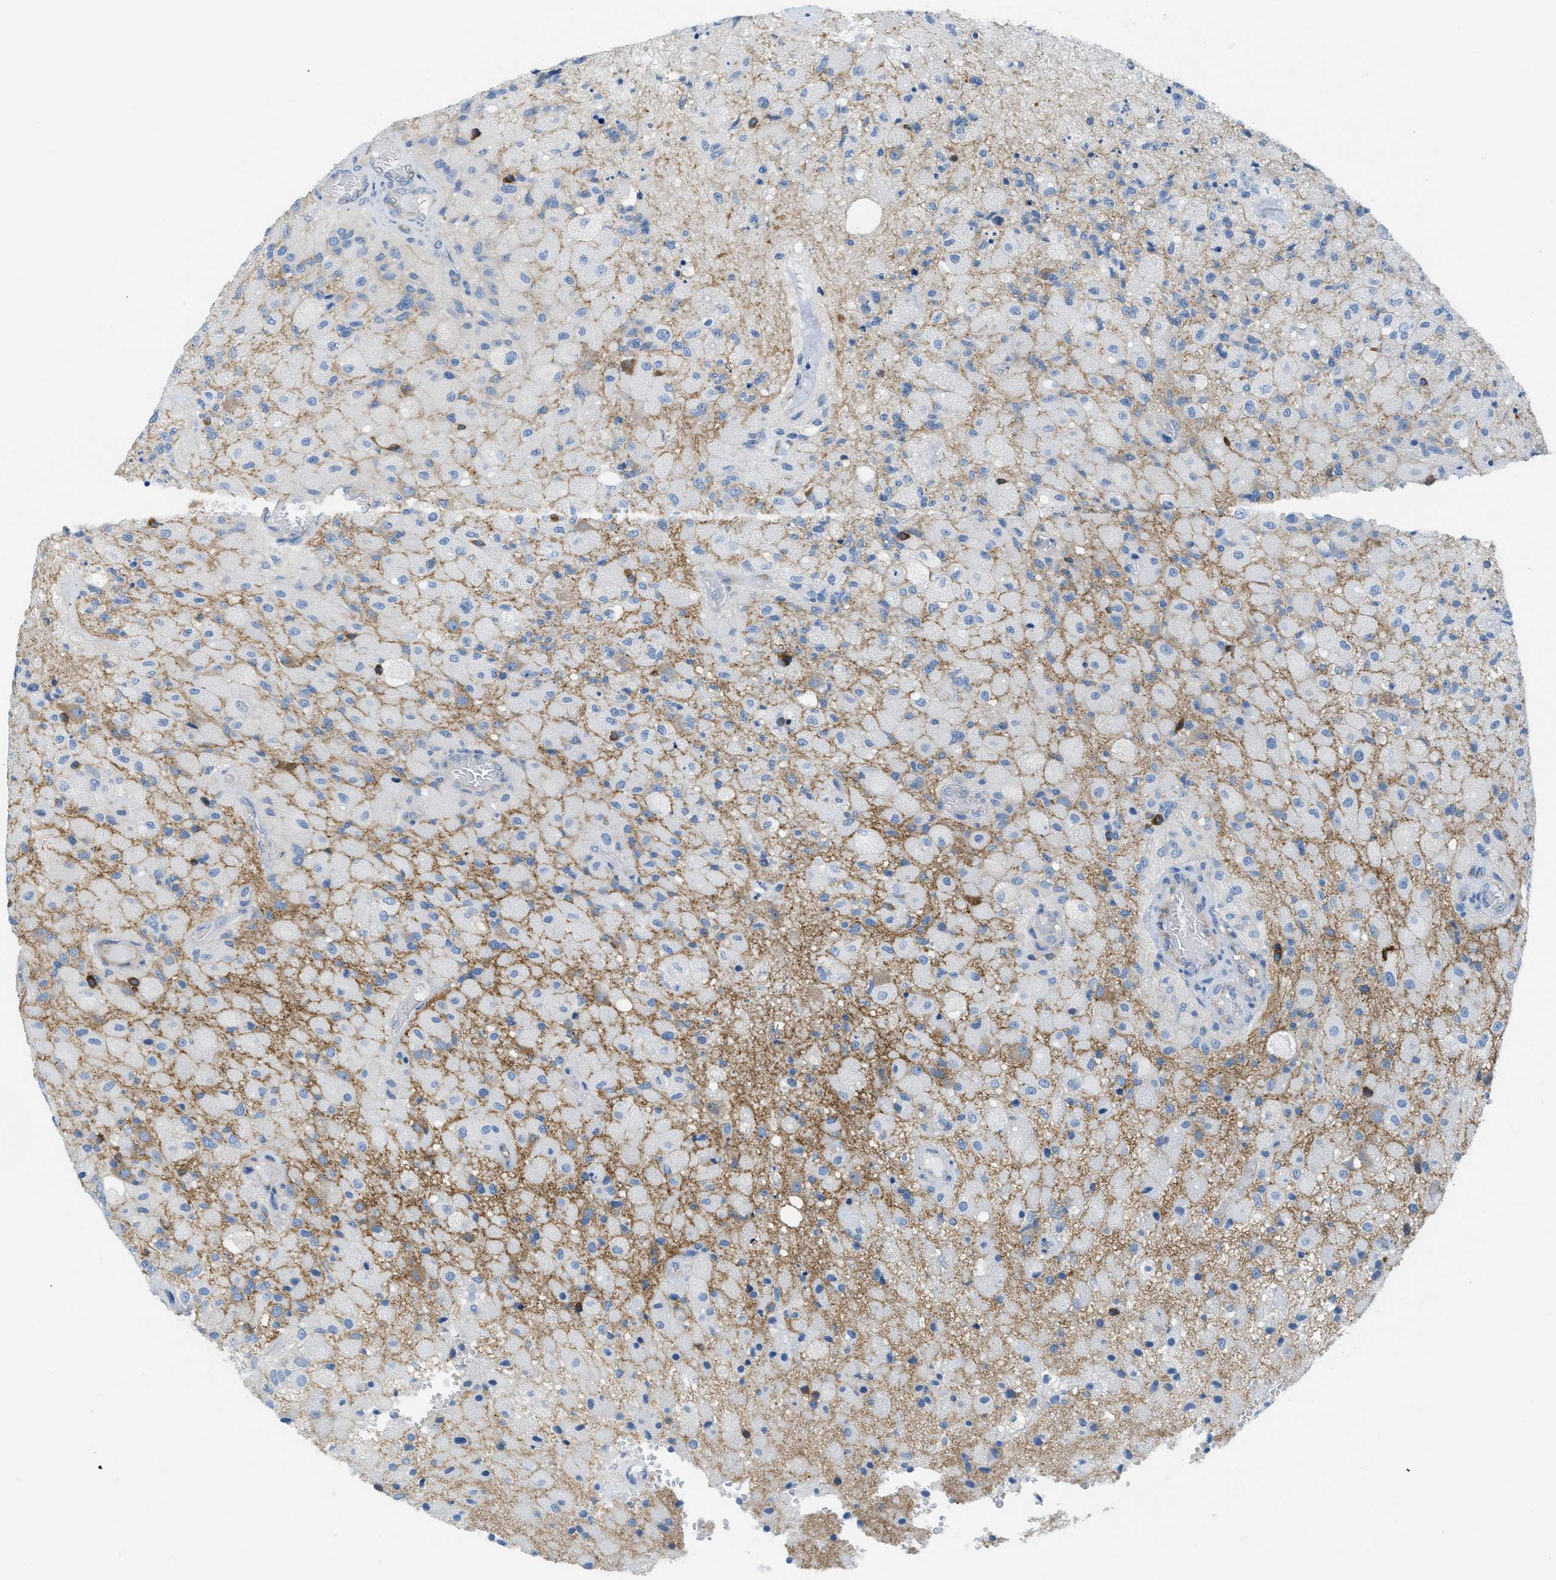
{"staining": {"intensity": "negative", "quantity": "none", "location": "none"}, "tissue": "glioma", "cell_type": "Tumor cells", "image_type": "cancer", "snomed": [{"axis": "morphology", "description": "Normal tissue, NOS"}, {"axis": "morphology", "description": "Glioma, malignant, High grade"}, {"axis": "topography", "description": "Cerebral cortex"}], "caption": "The micrograph demonstrates no staining of tumor cells in glioma.", "gene": "ASGR1", "patient": {"sex": "male", "age": 77}}